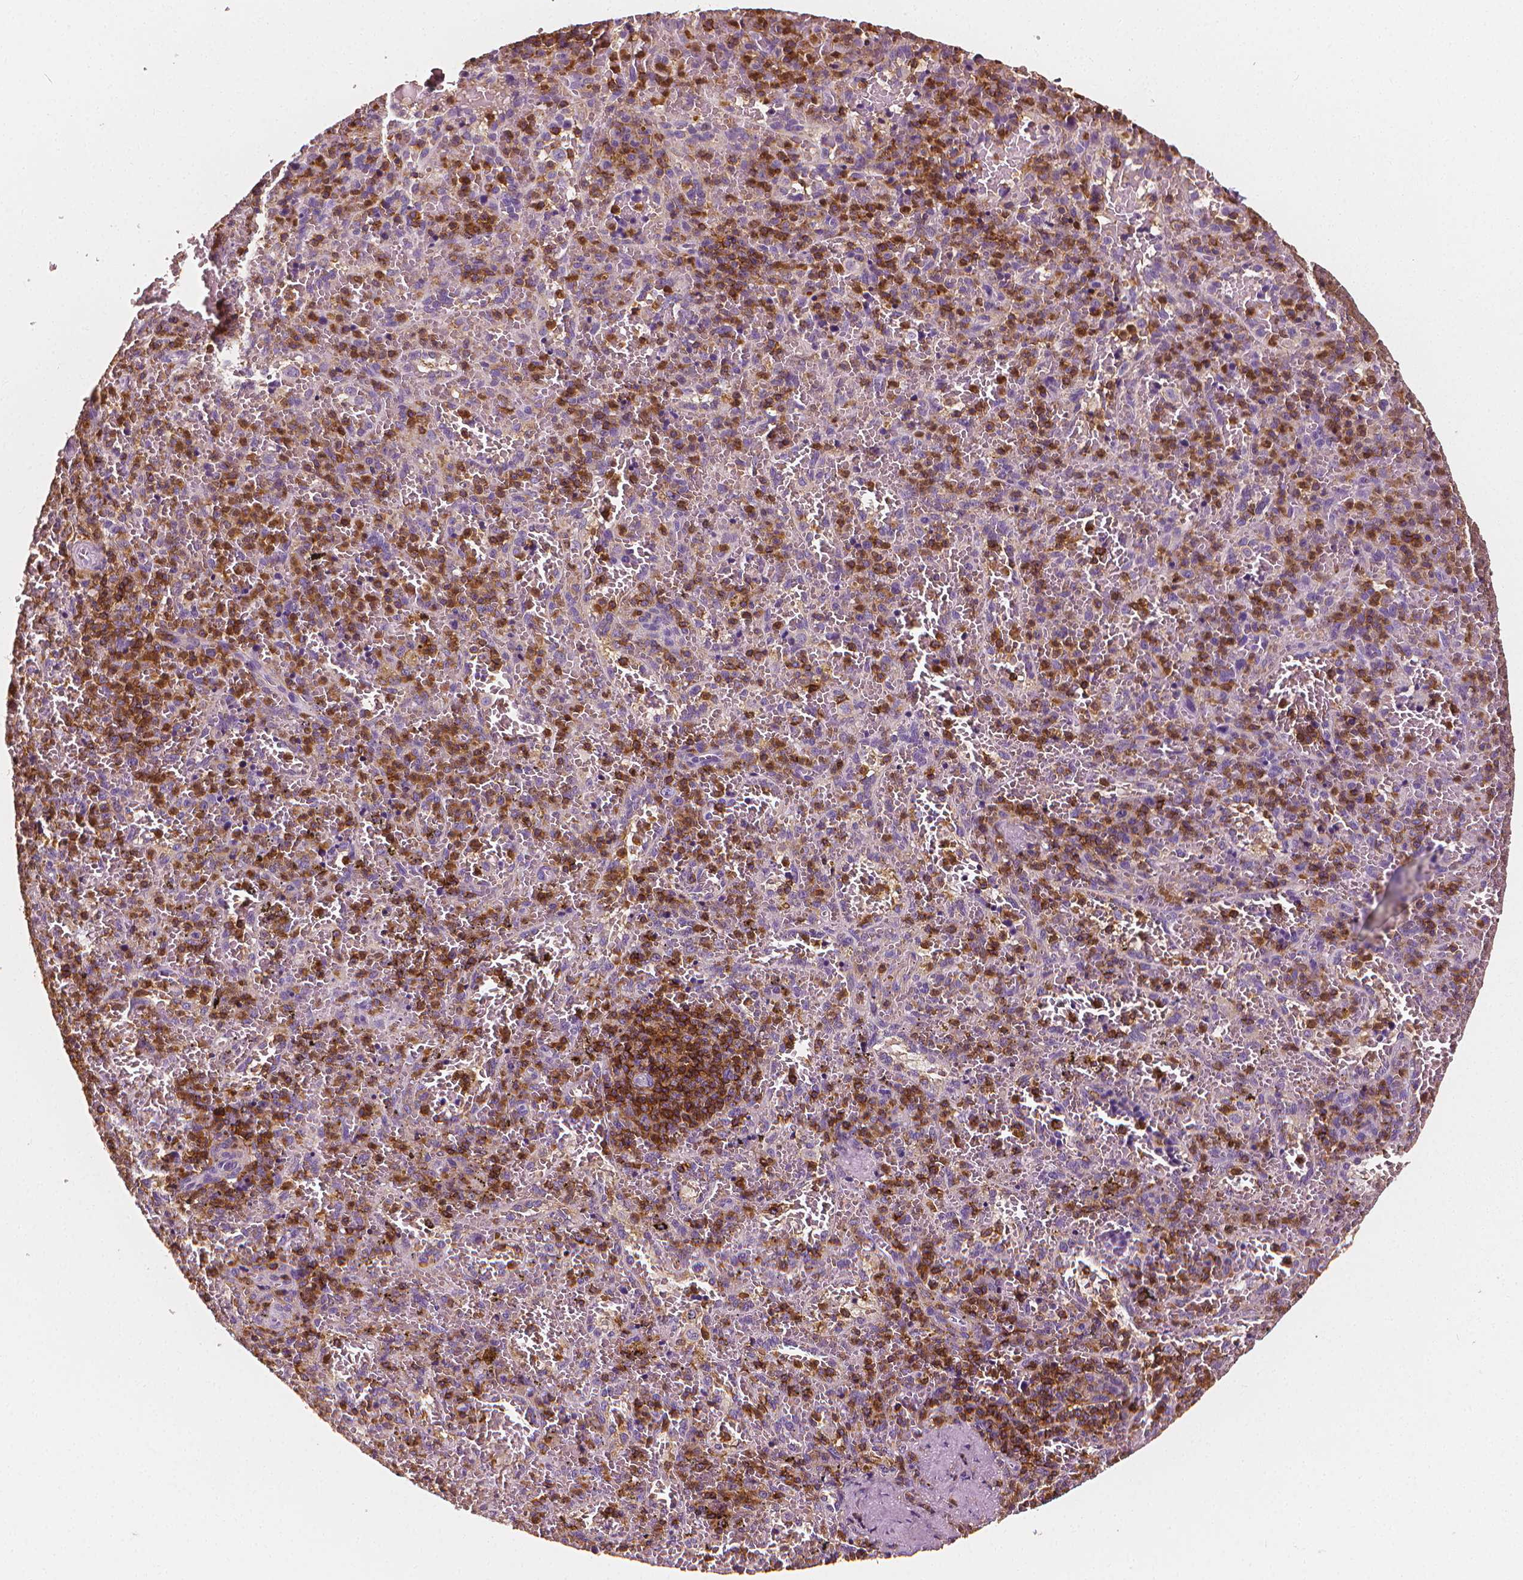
{"staining": {"intensity": "strong", "quantity": ">75%", "location": "cytoplasmic/membranous"}, "tissue": "spleen", "cell_type": "Cells in red pulp", "image_type": "normal", "snomed": [{"axis": "morphology", "description": "Normal tissue, NOS"}, {"axis": "topography", "description": "Spleen"}], "caption": "Approximately >75% of cells in red pulp in benign human spleen demonstrate strong cytoplasmic/membranous protein expression as visualized by brown immunohistochemical staining.", "gene": "PTPRC", "patient": {"sex": "female", "age": 50}}